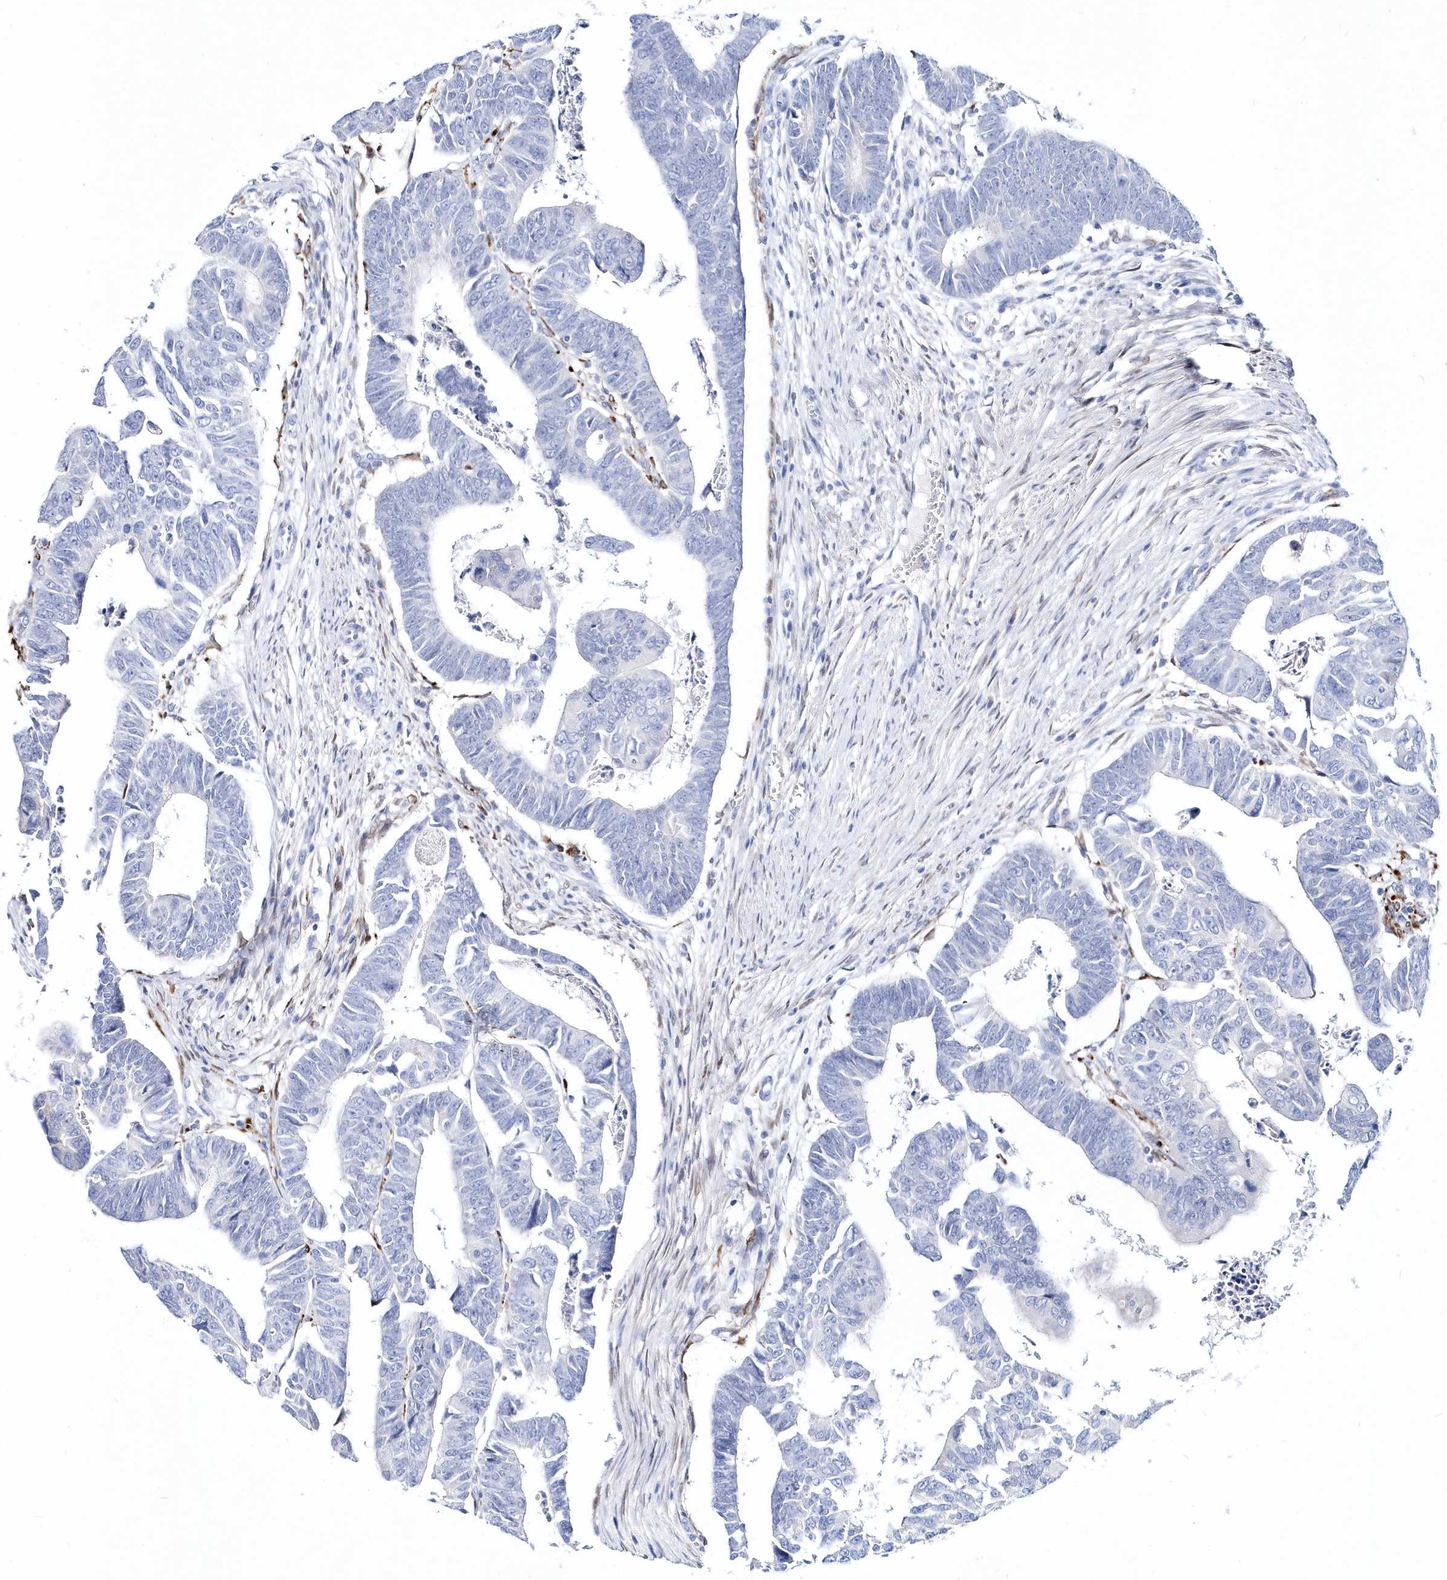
{"staining": {"intensity": "negative", "quantity": "none", "location": "none"}, "tissue": "colorectal cancer", "cell_type": "Tumor cells", "image_type": "cancer", "snomed": [{"axis": "morphology", "description": "Adenocarcinoma, NOS"}, {"axis": "topography", "description": "Rectum"}], "caption": "There is no significant staining in tumor cells of adenocarcinoma (colorectal).", "gene": "SPINK7", "patient": {"sex": "female", "age": 65}}